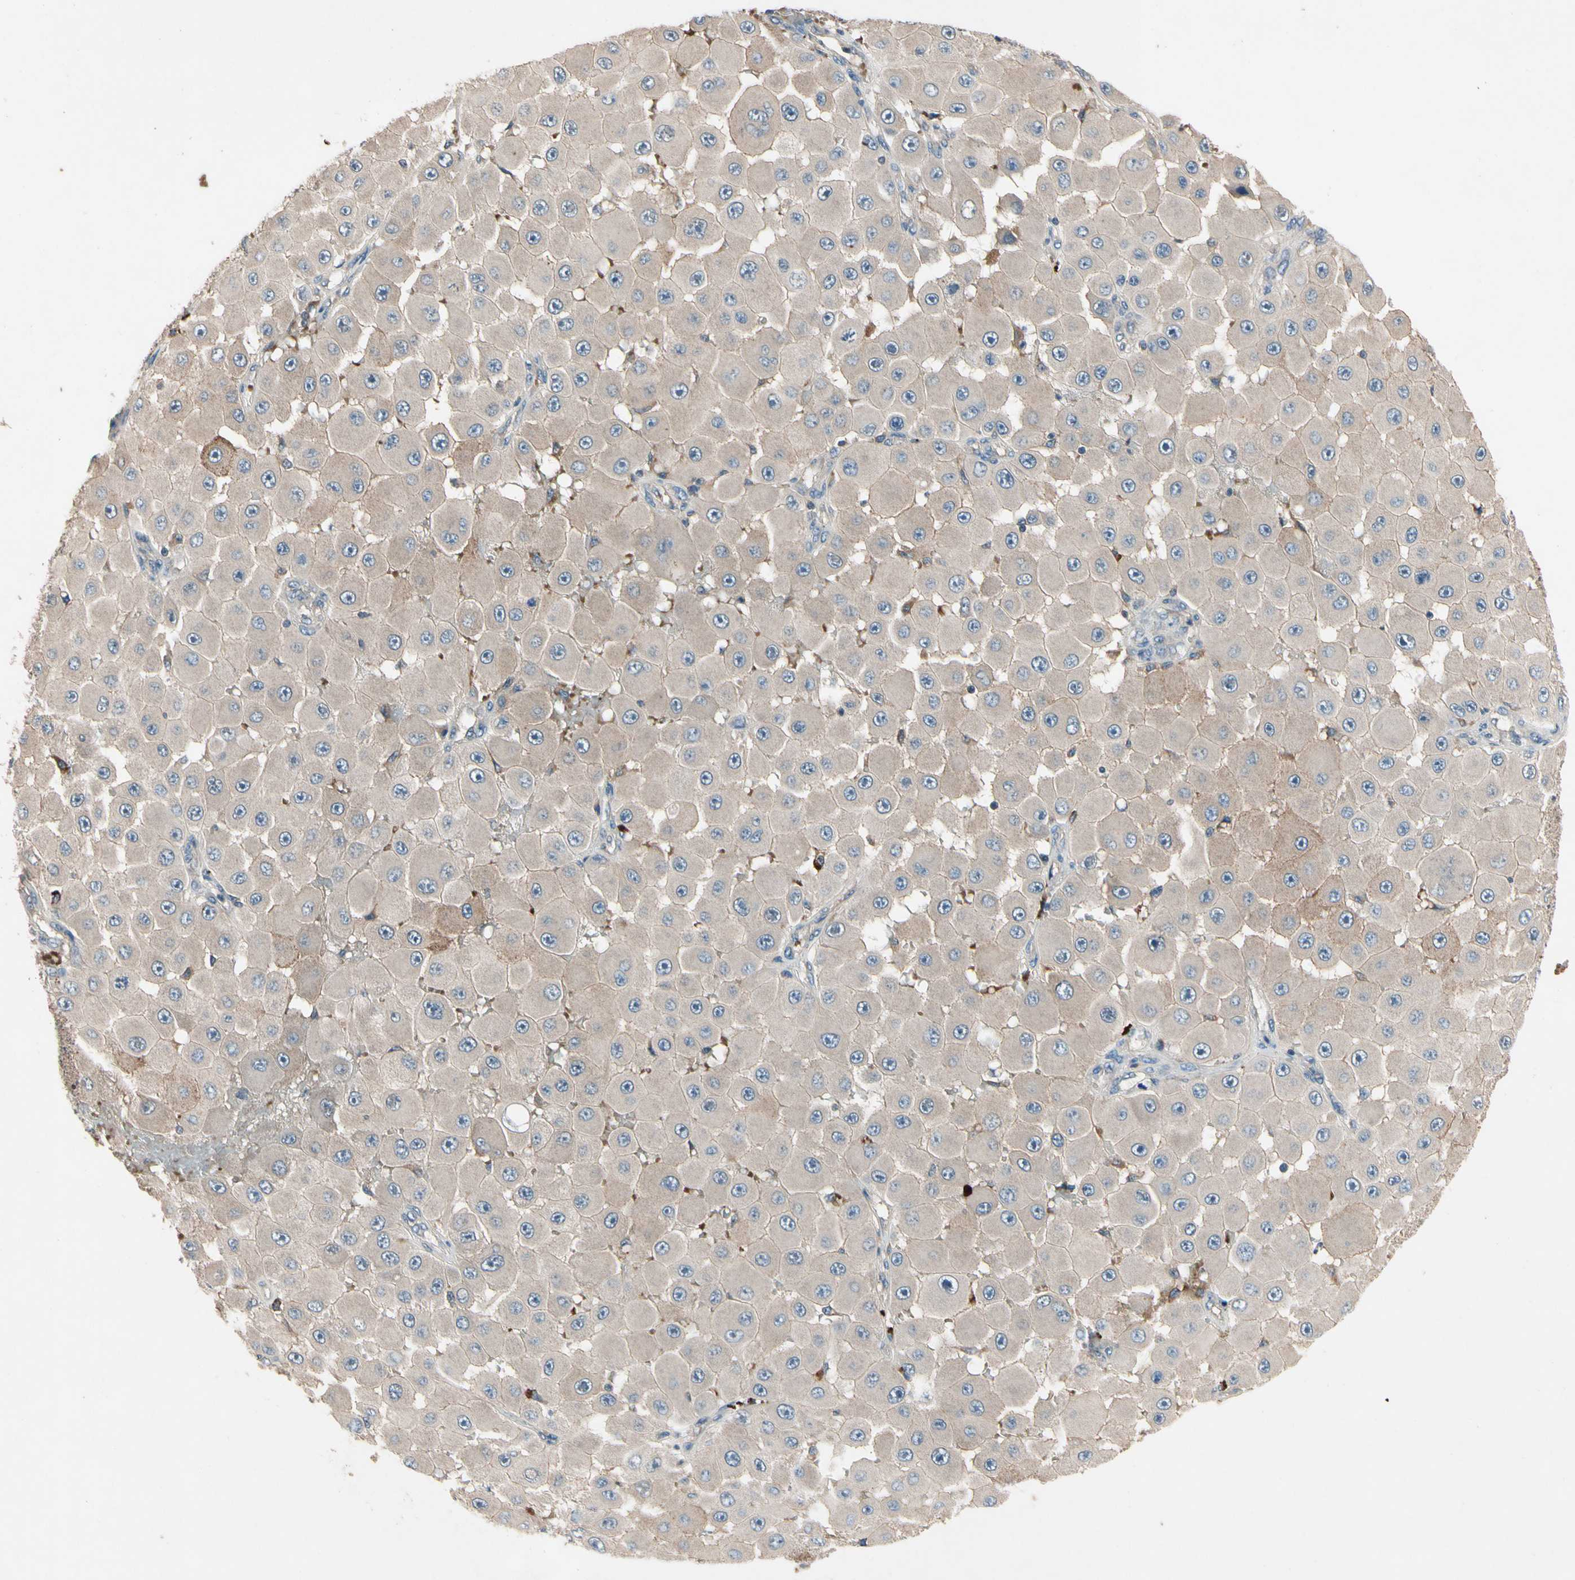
{"staining": {"intensity": "weak", "quantity": "25%-75%", "location": "cytoplasmic/membranous"}, "tissue": "melanoma", "cell_type": "Tumor cells", "image_type": "cancer", "snomed": [{"axis": "morphology", "description": "Malignant melanoma, NOS"}, {"axis": "topography", "description": "Skin"}], "caption": "A high-resolution photomicrograph shows IHC staining of melanoma, which reveals weak cytoplasmic/membranous staining in about 25%-75% of tumor cells.", "gene": "IL1RL1", "patient": {"sex": "female", "age": 81}}